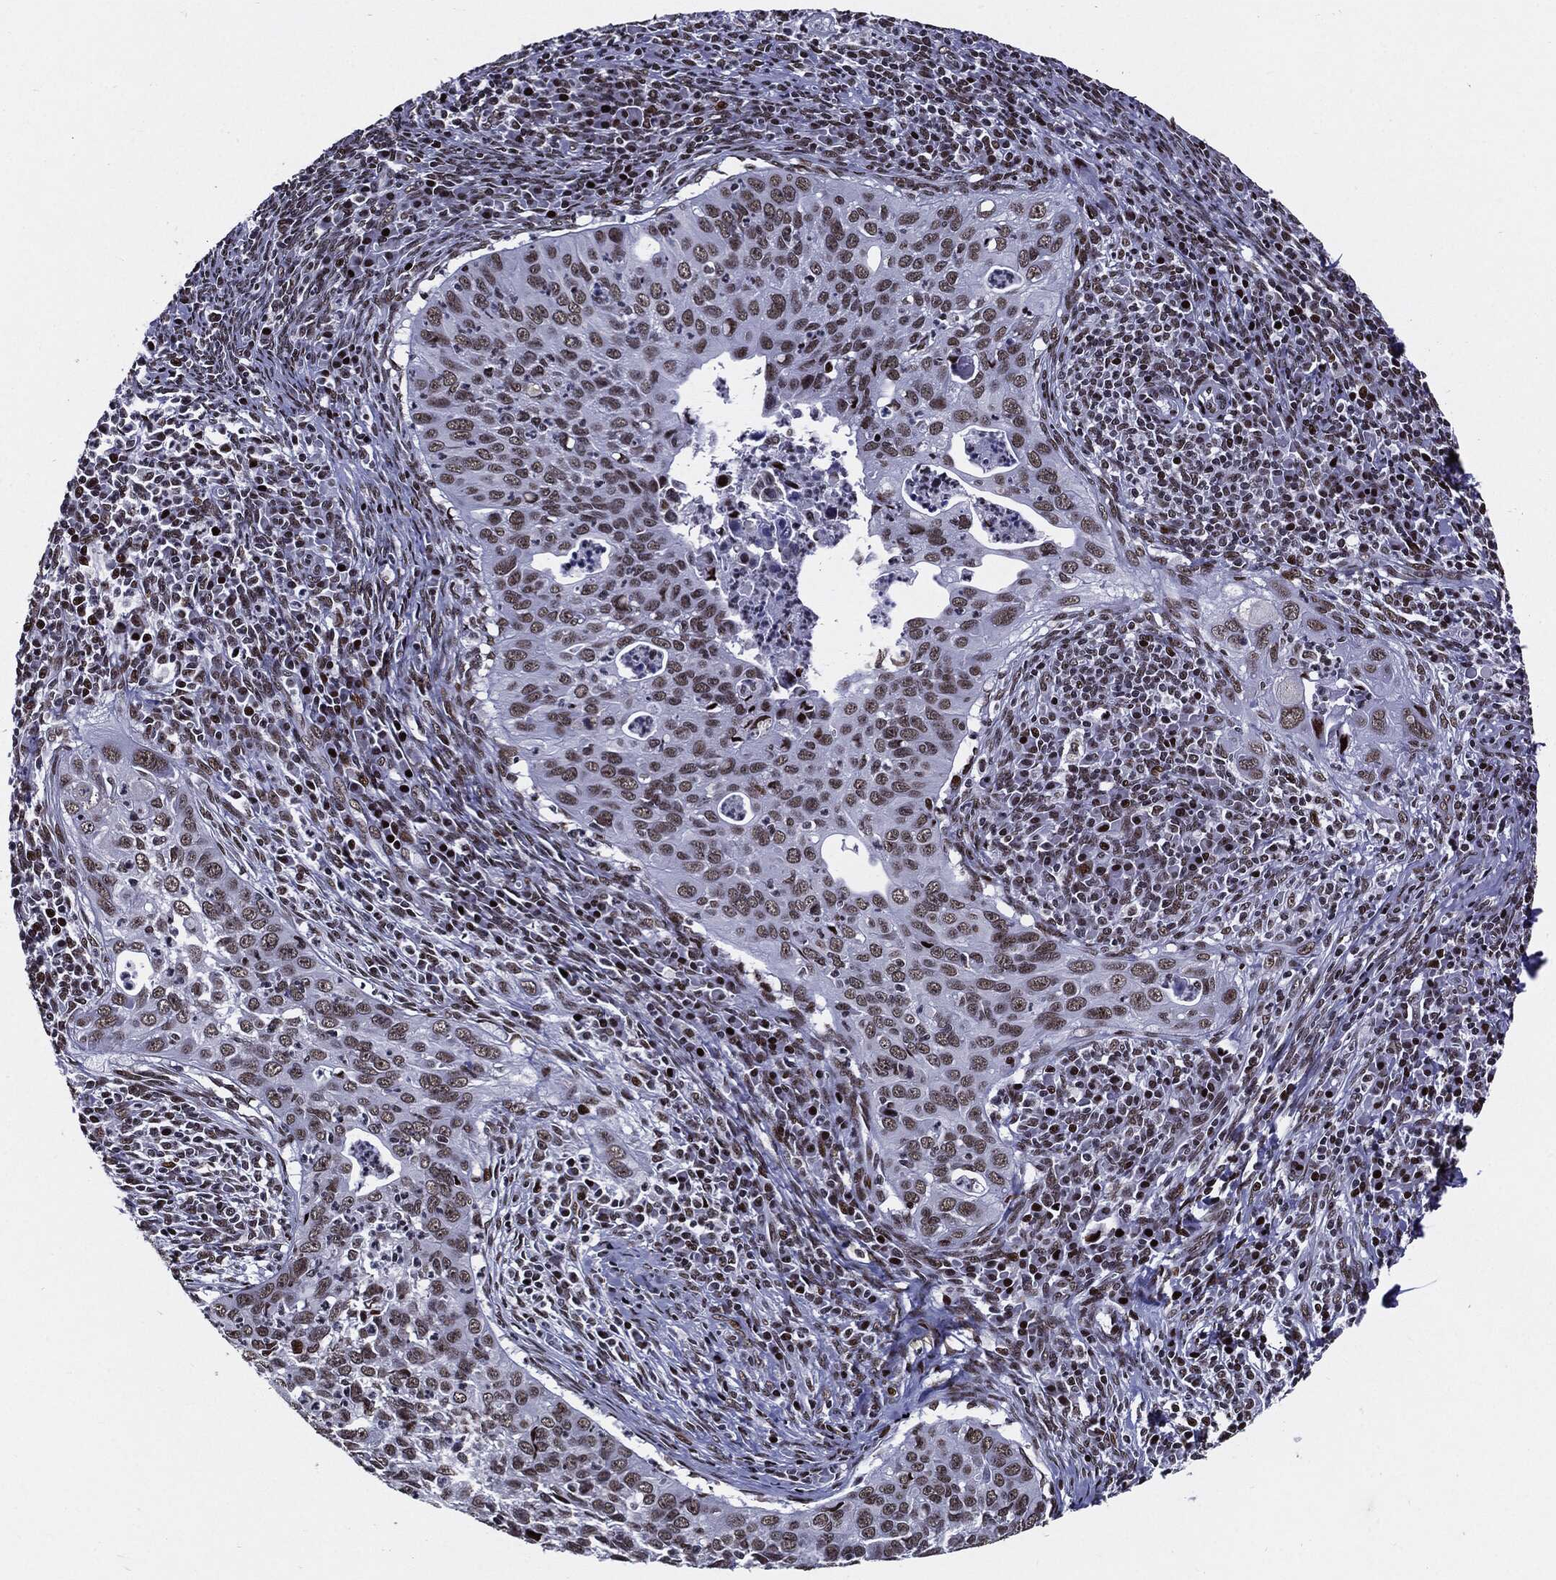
{"staining": {"intensity": "weak", "quantity": "25%-75%", "location": "nuclear"}, "tissue": "cervical cancer", "cell_type": "Tumor cells", "image_type": "cancer", "snomed": [{"axis": "morphology", "description": "Squamous cell carcinoma, NOS"}, {"axis": "topography", "description": "Cervix"}], "caption": "This photomicrograph exhibits immunohistochemistry staining of cervical squamous cell carcinoma, with low weak nuclear expression in approximately 25%-75% of tumor cells.", "gene": "ZFP91", "patient": {"sex": "female", "age": 26}}